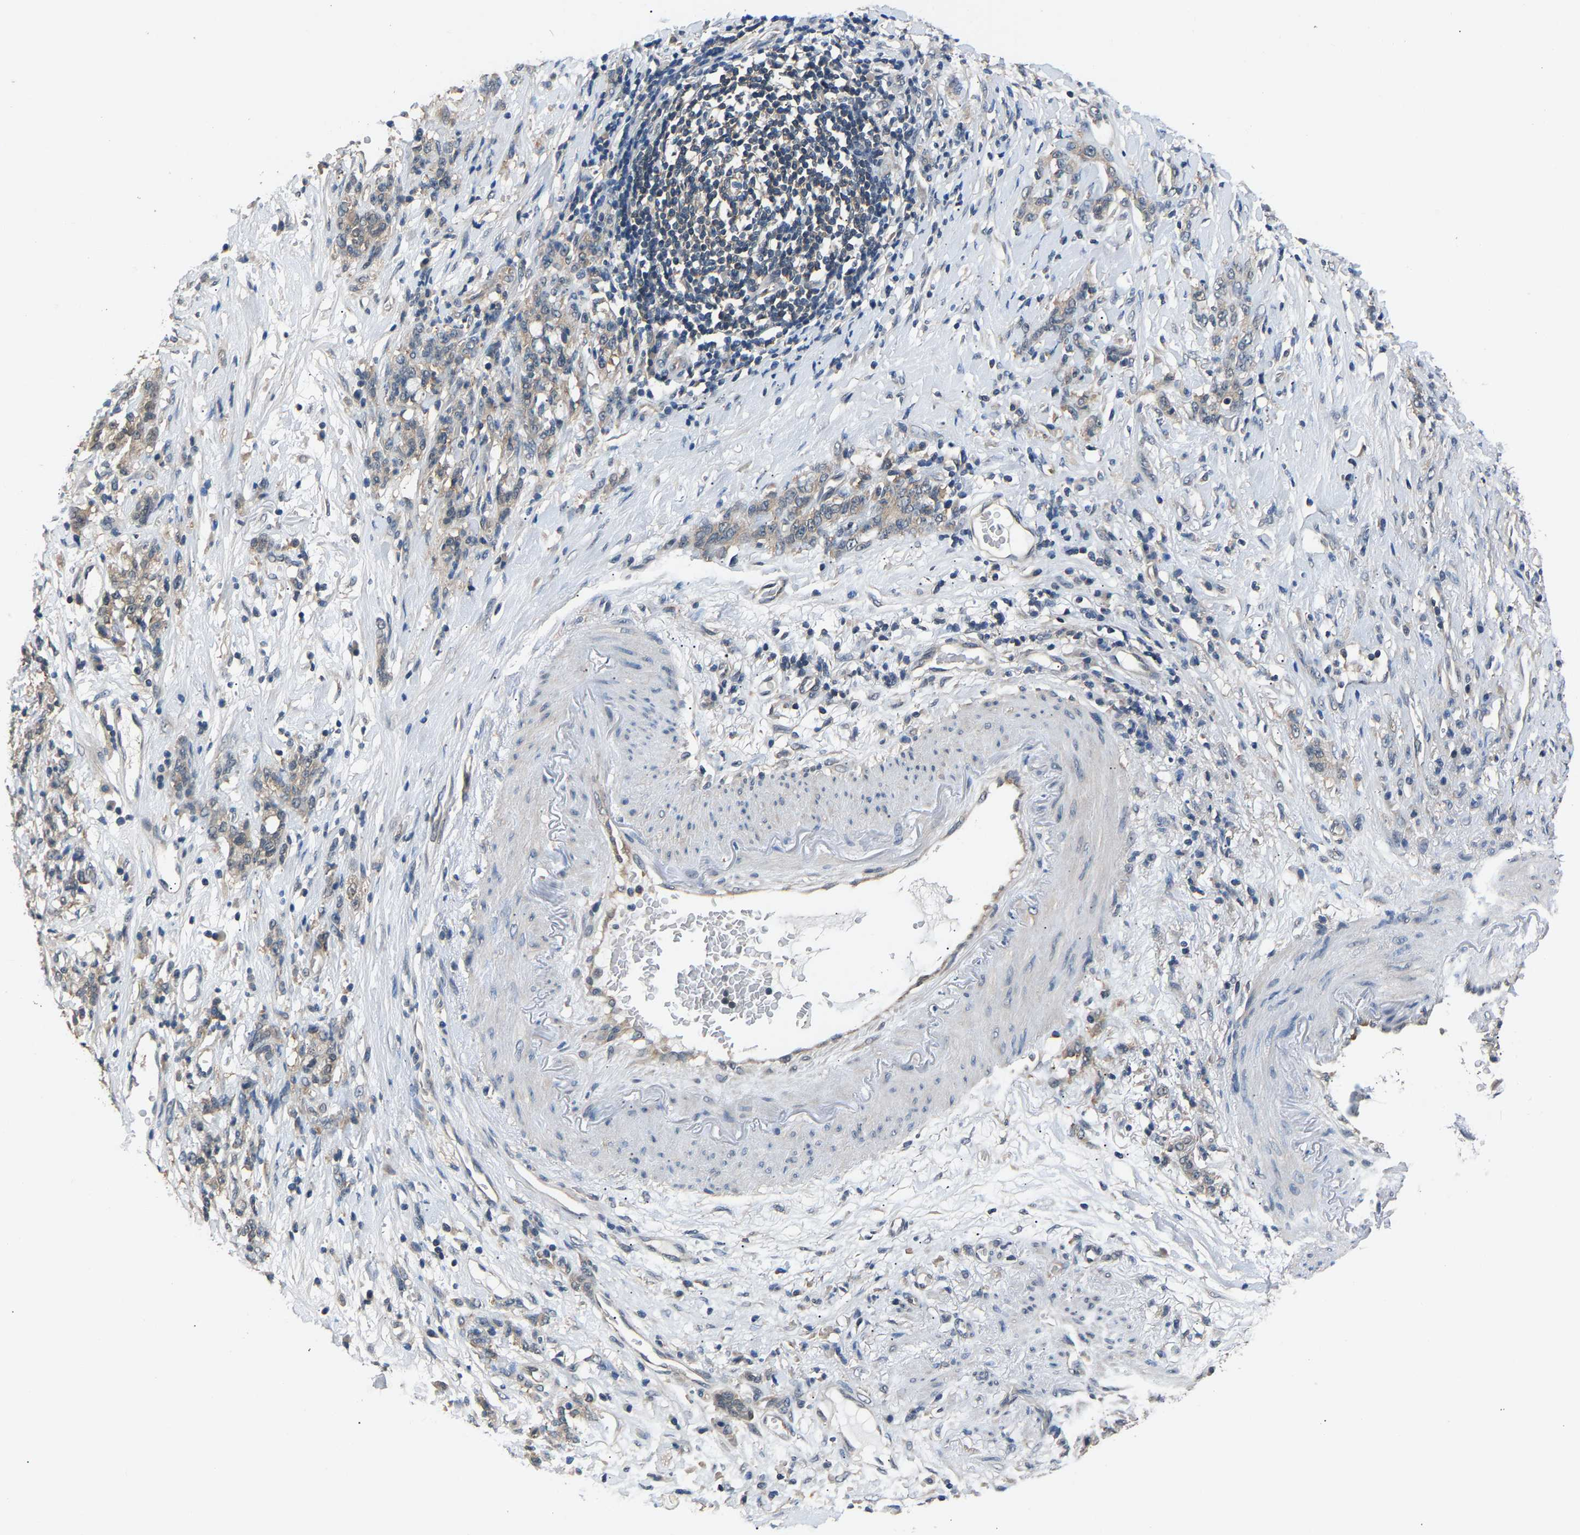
{"staining": {"intensity": "weak", "quantity": "25%-75%", "location": "cytoplasmic/membranous"}, "tissue": "stomach cancer", "cell_type": "Tumor cells", "image_type": "cancer", "snomed": [{"axis": "morphology", "description": "Adenocarcinoma, NOS"}, {"axis": "topography", "description": "Stomach, lower"}], "caption": "High-magnification brightfield microscopy of stomach adenocarcinoma stained with DAB (brown) and counterstained with hematoxylin (blue). tumor cells exhibit weak cytoplasmic/membranous expression is identified in about25%-75% of cells. (DAB (3,3'-diaminobenzidine) IHC with brightfield microscopy, high magnification).", "gene": "ABCC9", "patient": {"sex": "male", "age": 88}}